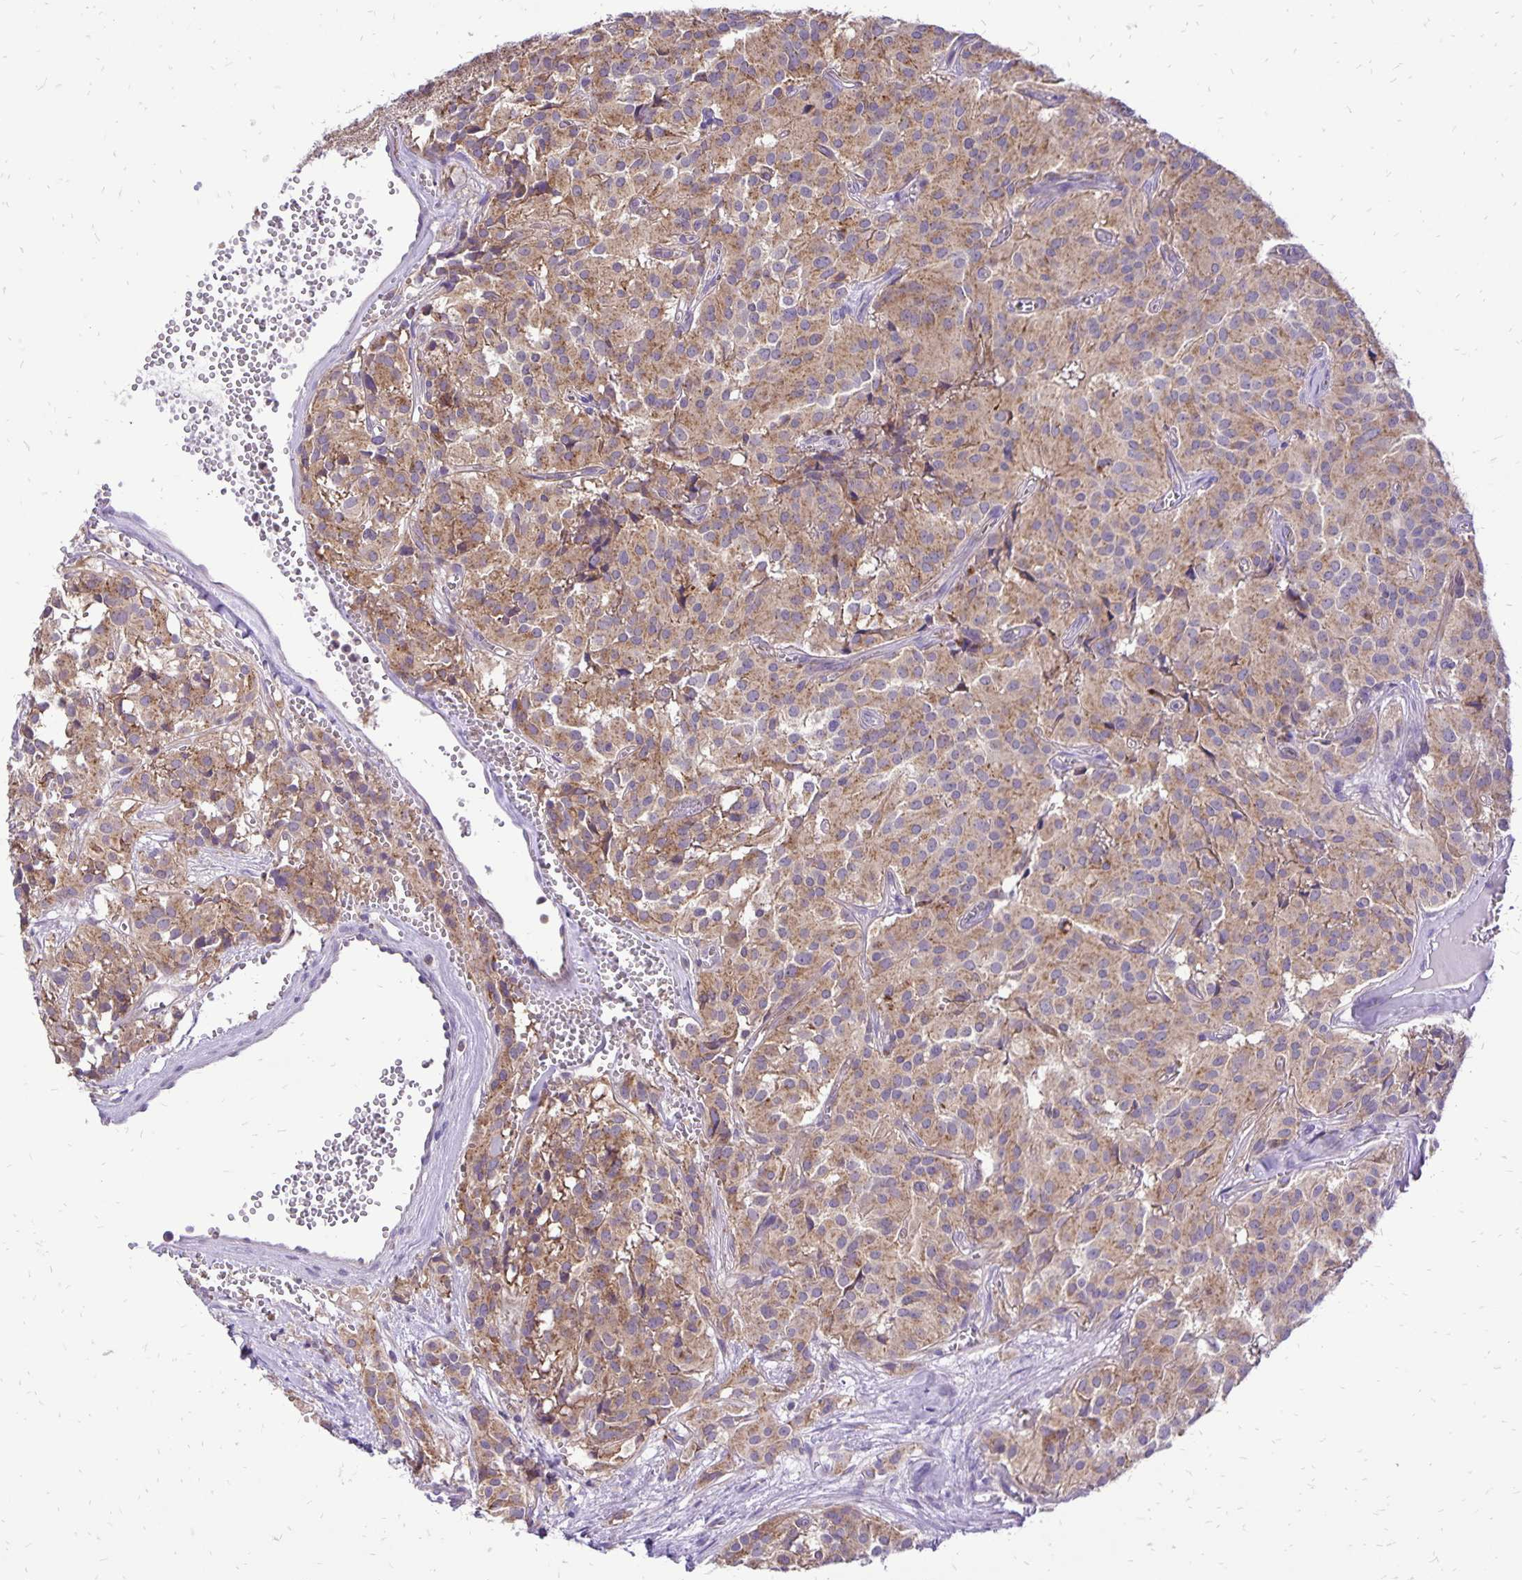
{"staining": {"intensity": "weak", "quantity": ">75%", "location": "cytoplasmic/membranous"}, "tissue": "glioma", "cell_type": "Tumor cells", "image_type": "cancer", "snomed": [{"axis": "morphology", "description": "Glioma, malignant, Low grade"}, {"axis": "topography", "description": "Brain"}], "caption": "Immunohistochemistry (IHC) histopathology image of human malignant glioma (low-grade) stained for a protein (brown), which reveals low levels of weak cytoplasmic/membranous staining in approximately >75% of tumor cells.", "gene": "EIF5A", "patient": {"sex": "male", "age": 42}}